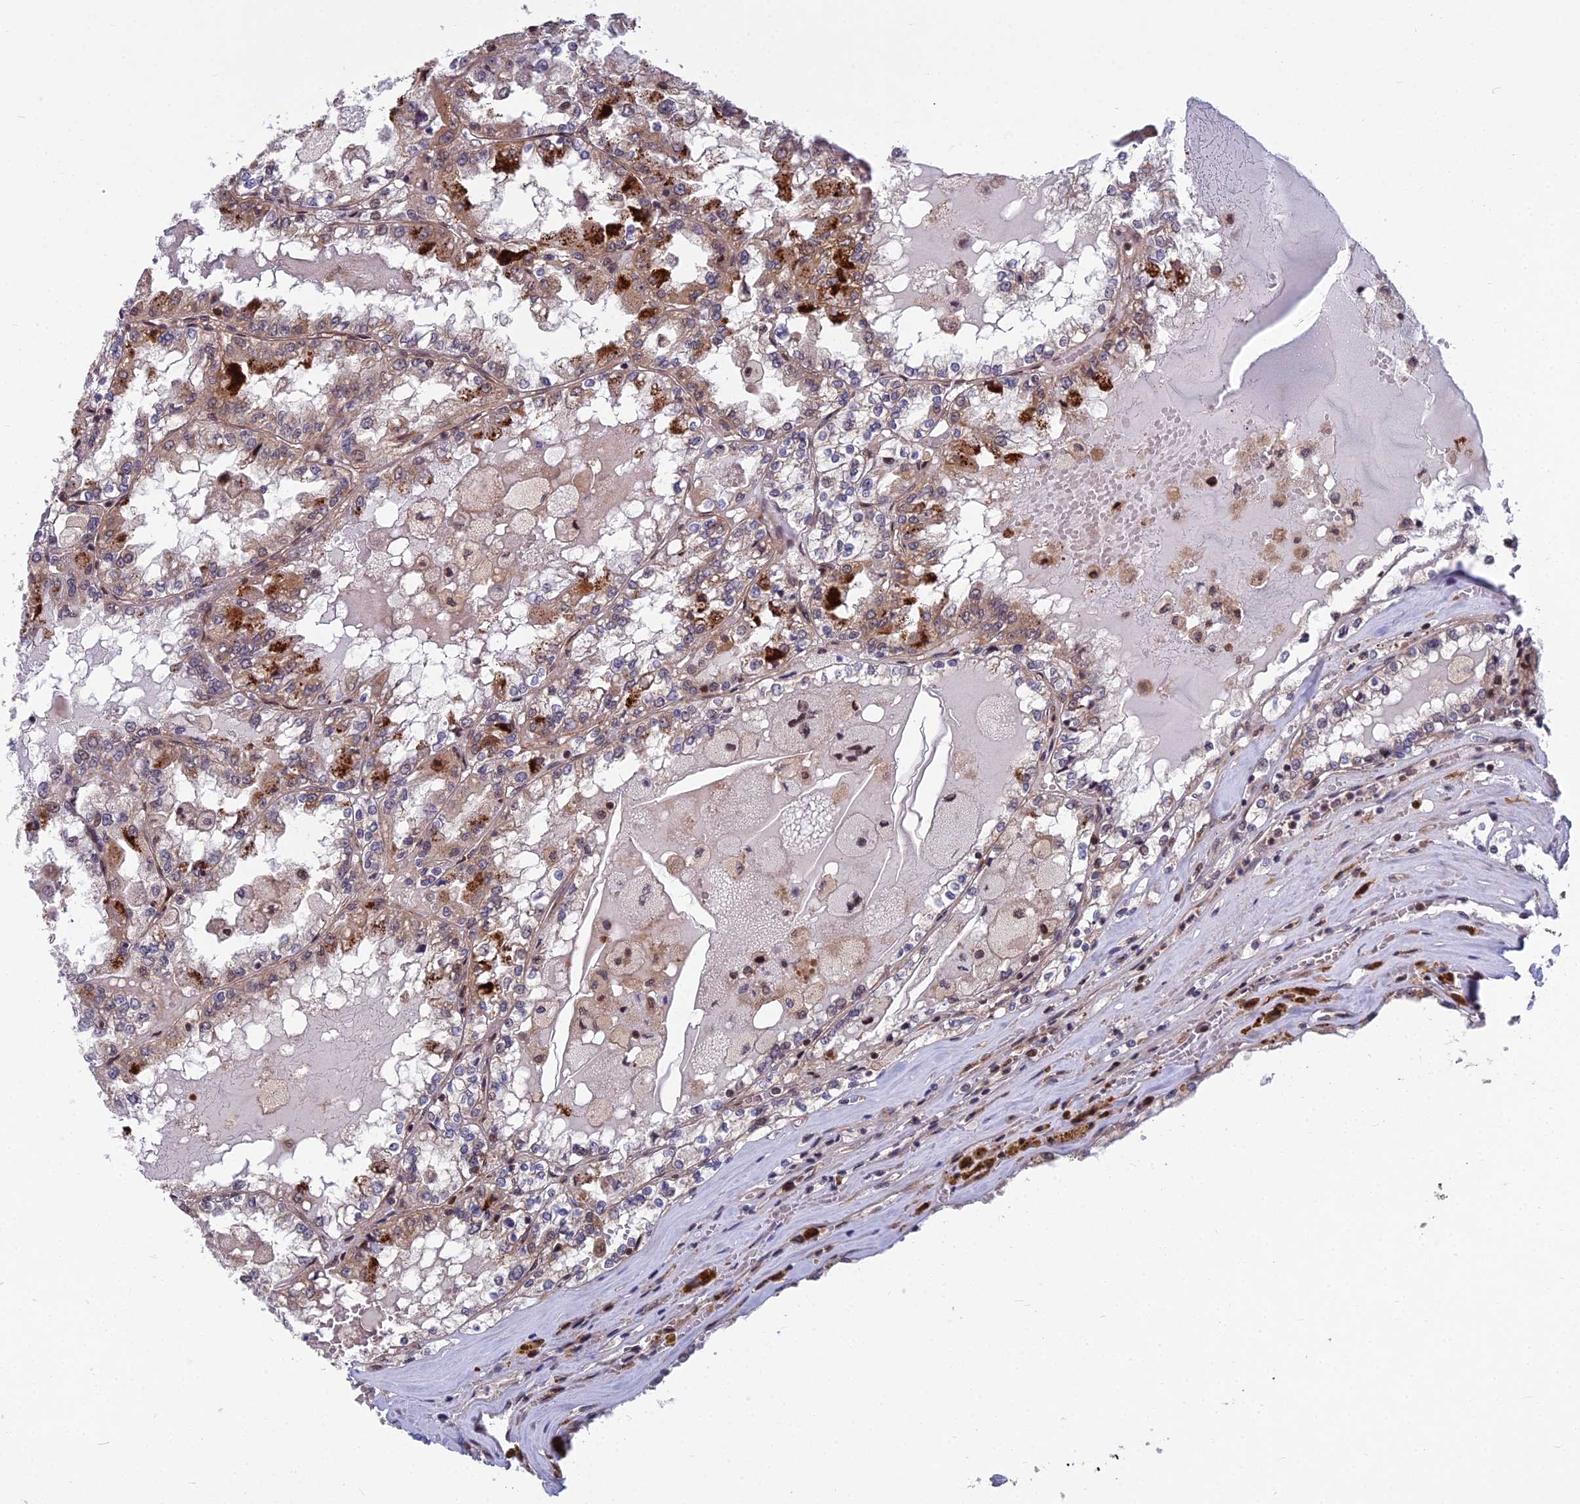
{"staining": {"intensity": "negative", "quantity": "none", "location": "none"}, "tissue": "renal cancer", "cell_type": "Tumor cells", "image_type": "cancer", "snomed": [{"axis": "morphology", "description": "Adenocarcinoma, NOS"}, {"axis": "topography", "description": "Kidney"}], "caption": "IHC histopathology image of human renal cancer (adenocarcinoma) stained for a protein (brown), which reveals no expression in tumor cells.", "gene": "COMMD2", "patient": {"sex": "female", "age": 56}}